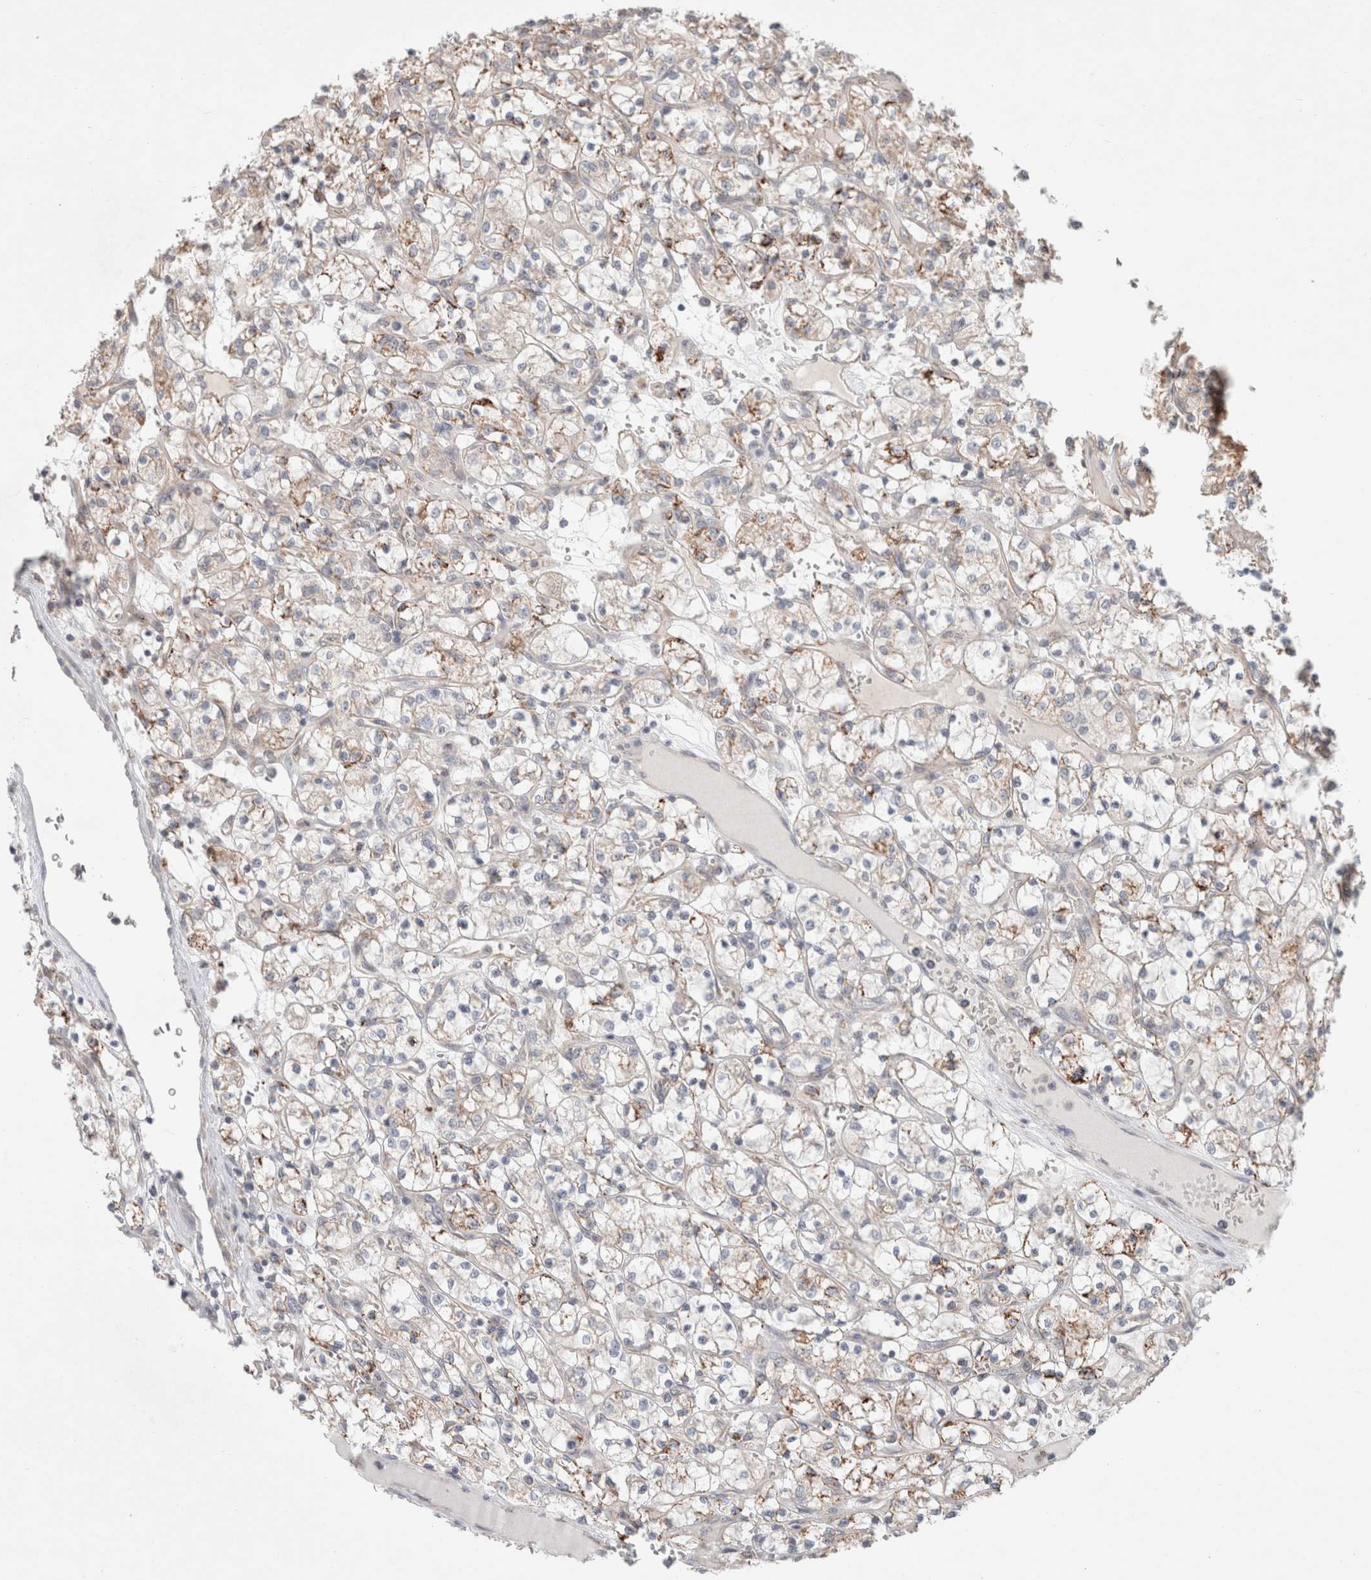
{"staining": {"intensity": "moderate", "quantity": "25%-75%", "location": "cytoplasmic/membranous"}, "tissue": "renal cancer", "cell_type": "Tumor cells", "image_type": "cancer", "snomed": [{"axis": "morphology", "description": "Adenocarcinoma, NOS"}, {"axis": "topography", "description": "Kidney"}], "caption": "Tumor cells display medium levels of moderate cytoplasmic/membranous positivity in approximately 25%-75% of cells in renal adenocarcinoma.", "gene": "HROB", "patient": {"sex": "female", "age": 69}}